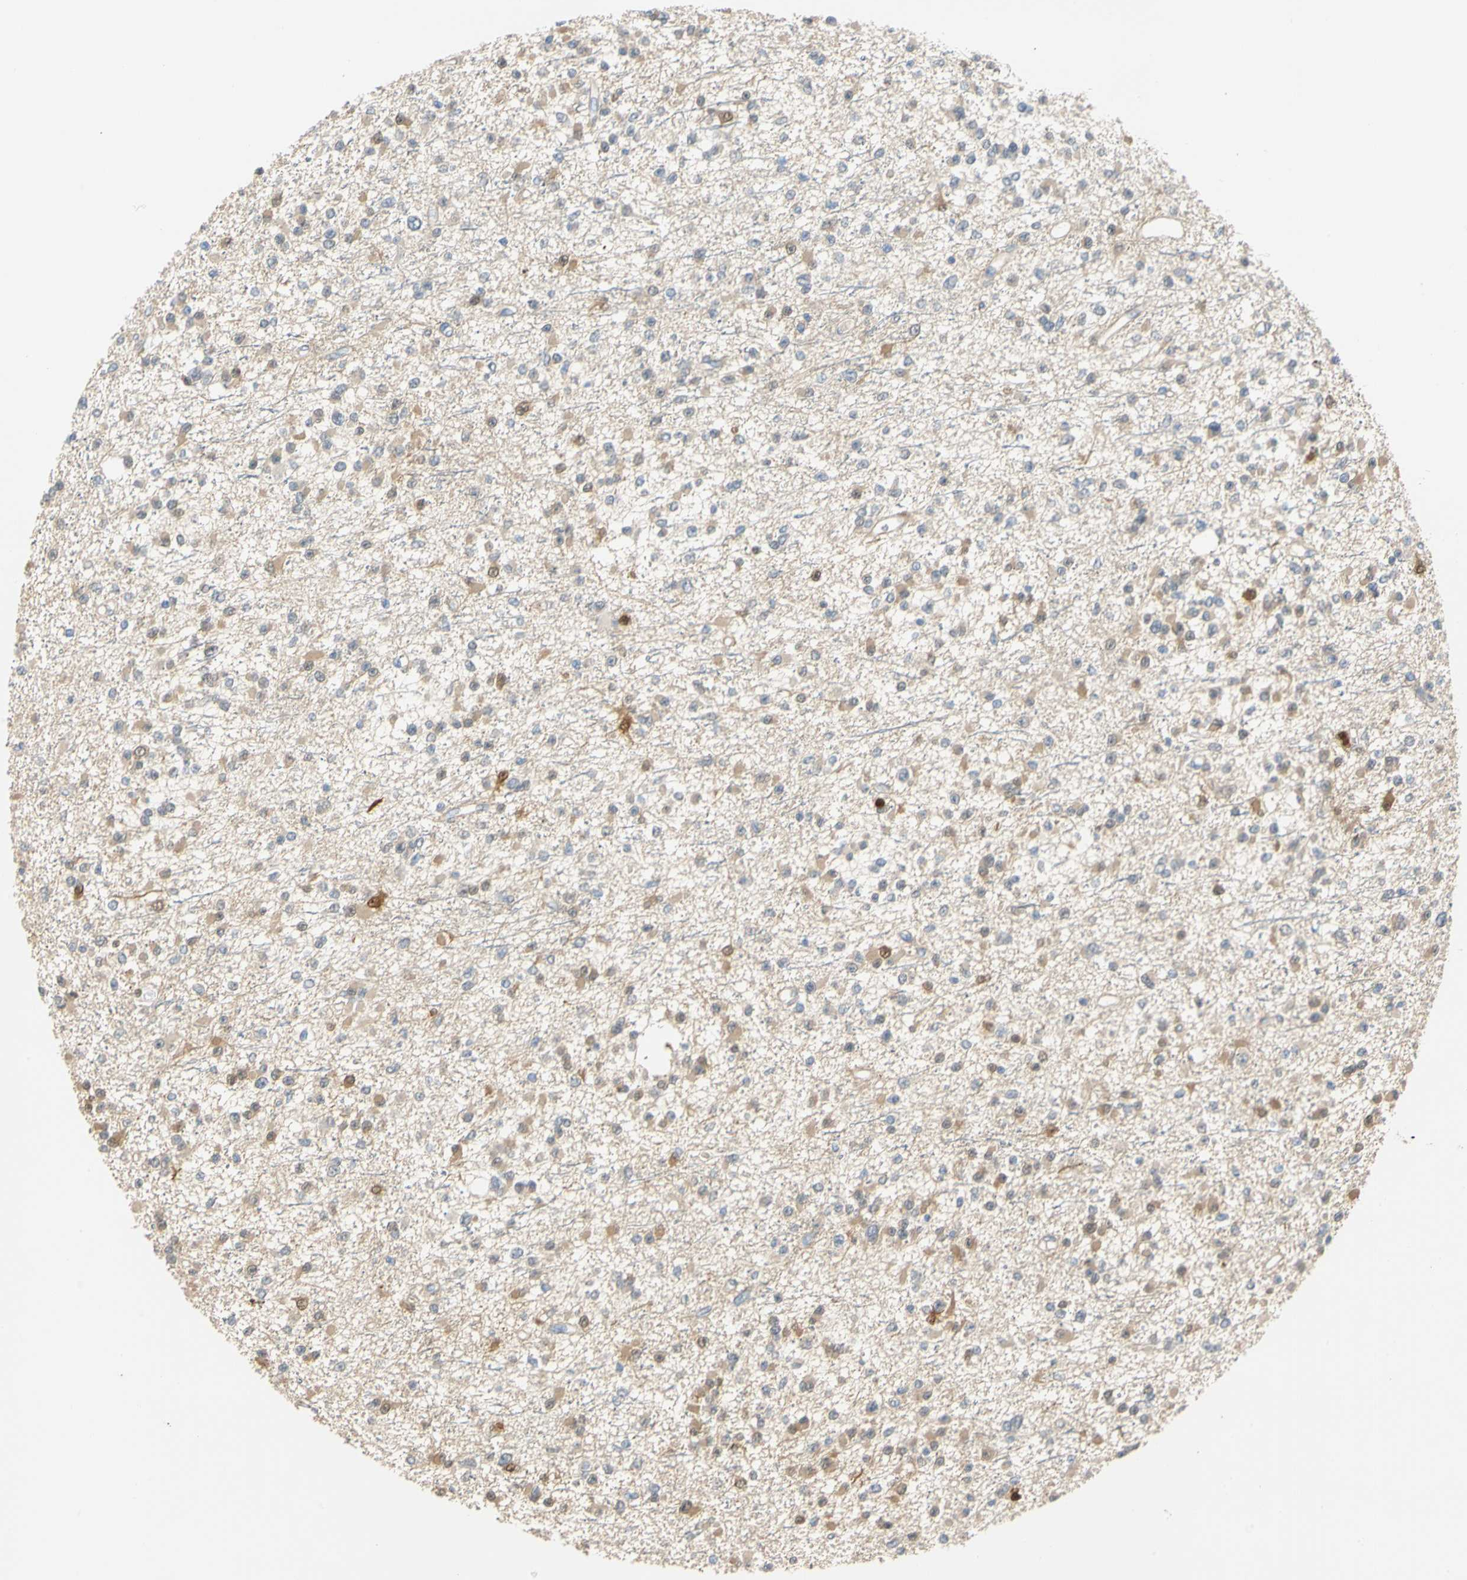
{"staining": {"intensity": "moderate", "quantity": "25%-75%", "location": "cytoplasmic/membranous"}, "tissue": "glioma", "cell_type": "Tumor cells", "image_type": "cancer", "snomed": [{"axis": "morphology", "description": "Glioma, malignant, Low grade"}, {"axis": "topography", "description": "Brain"}], "caption": "Immunohistochemical staining of human glioma exhibits moderate cytoplasmic/membranous protein staining in approximately 25%-75% of tumor cells. (Brightfield microscopy of DAB IHC at high magnification).", "gene": "S100A6", "patient": {"sex": "female", "age": 22}}